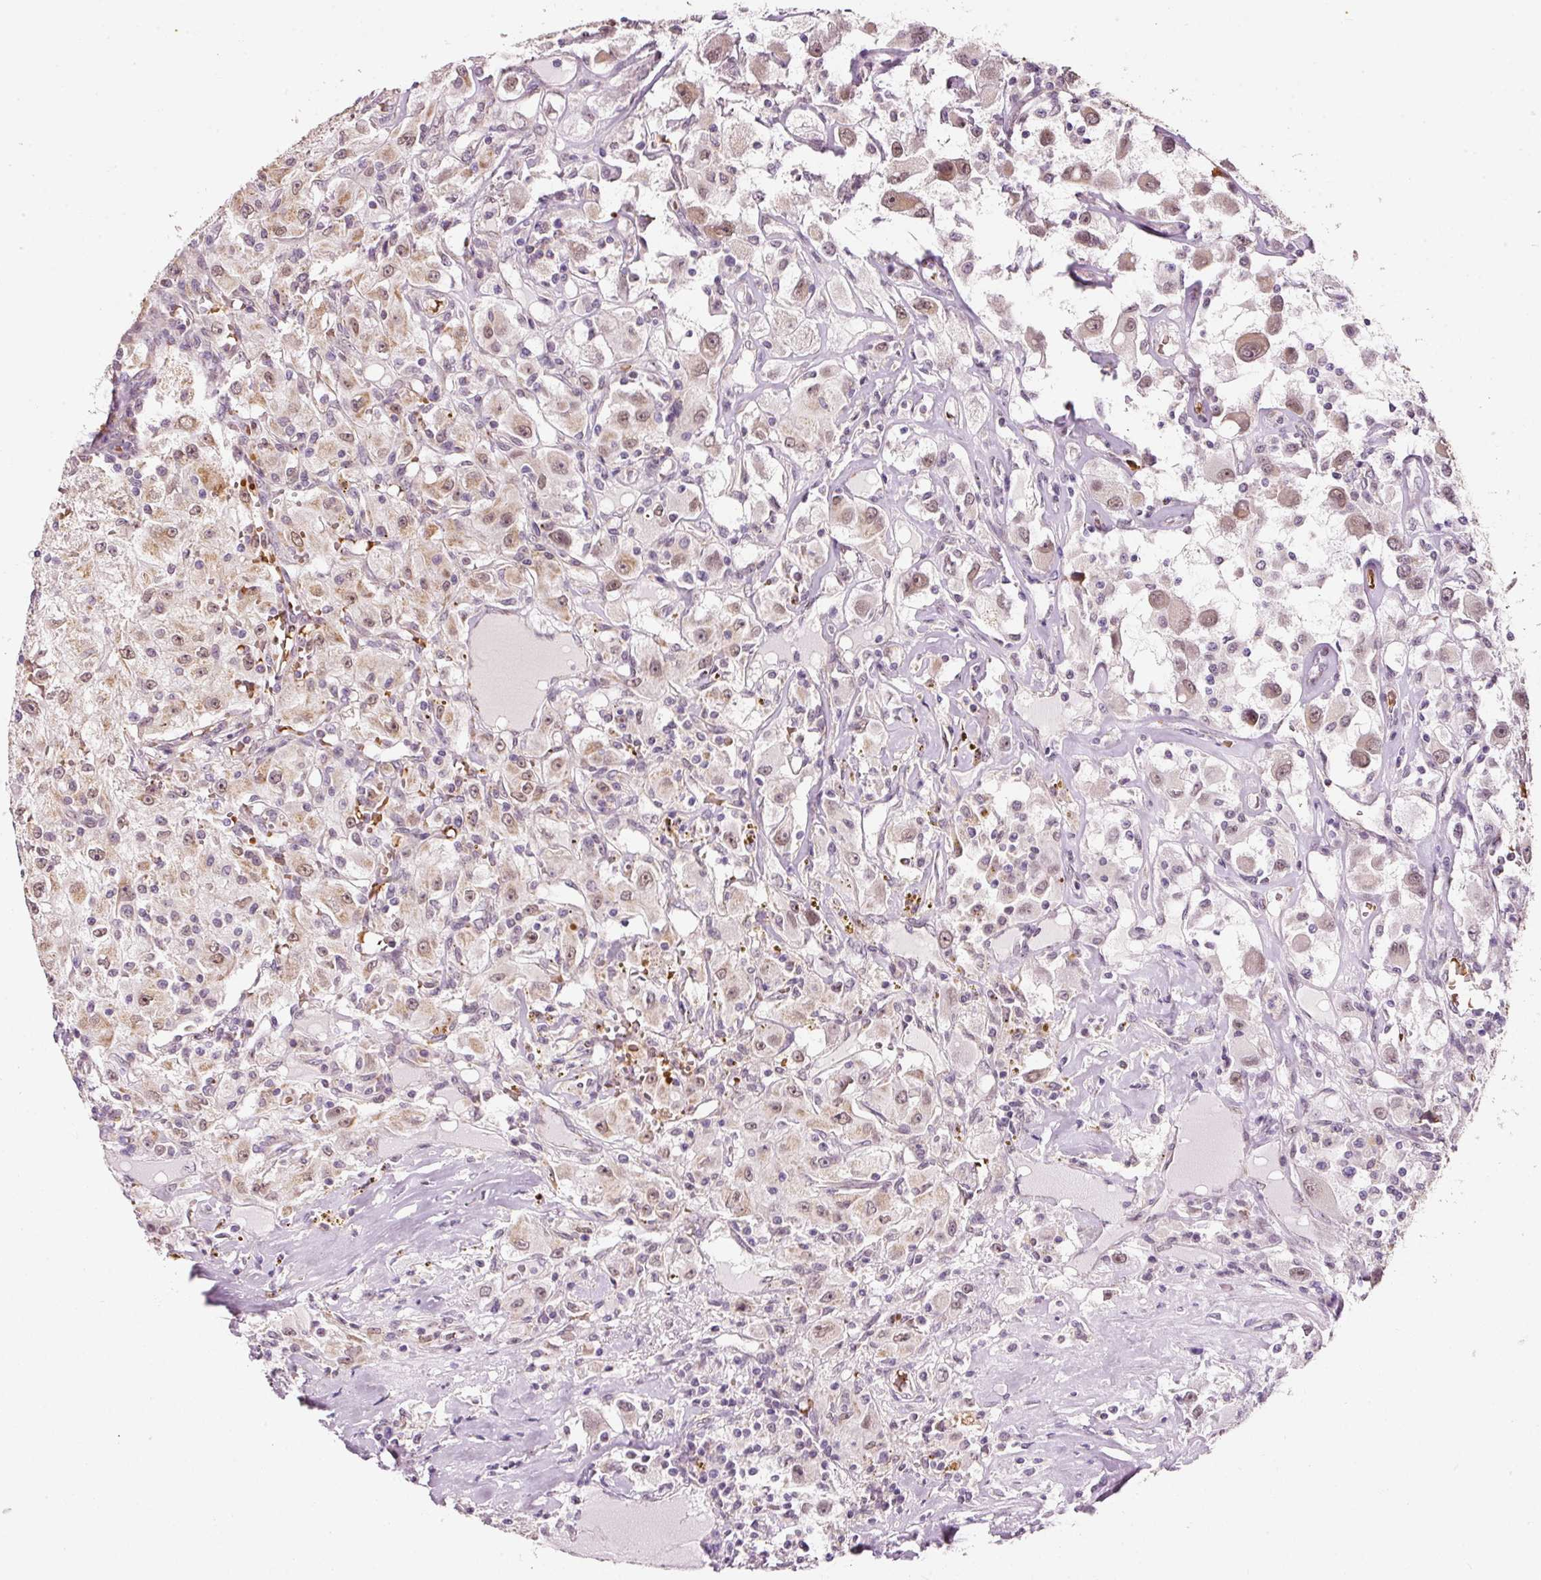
{"staining": {"intensity": "weak", "quantity": "25%-75%", "location": "cytoplasmic/membranous,nuclear"}, "tissue": "renal cancer", "cell_type": "Tumor cells", "image_type": "cancer", "snomed": [{"axis": "morphology", "description": "Adenocarcinoma, NOS"}, {"axis": "topography", "description": "Kidney"}], "caption": "Renal adenocarcinoma tissue exhibits weak cytoplasmic/membranous and nuclear expression in approximately 25%-75% of tumor cells, visualized by immunohistochemistry. (DAB IHC, brown staining for protein, blue staining for nuclei).", "gene": "ZNF460", "patient": {"sex": "female", "age": 67}}